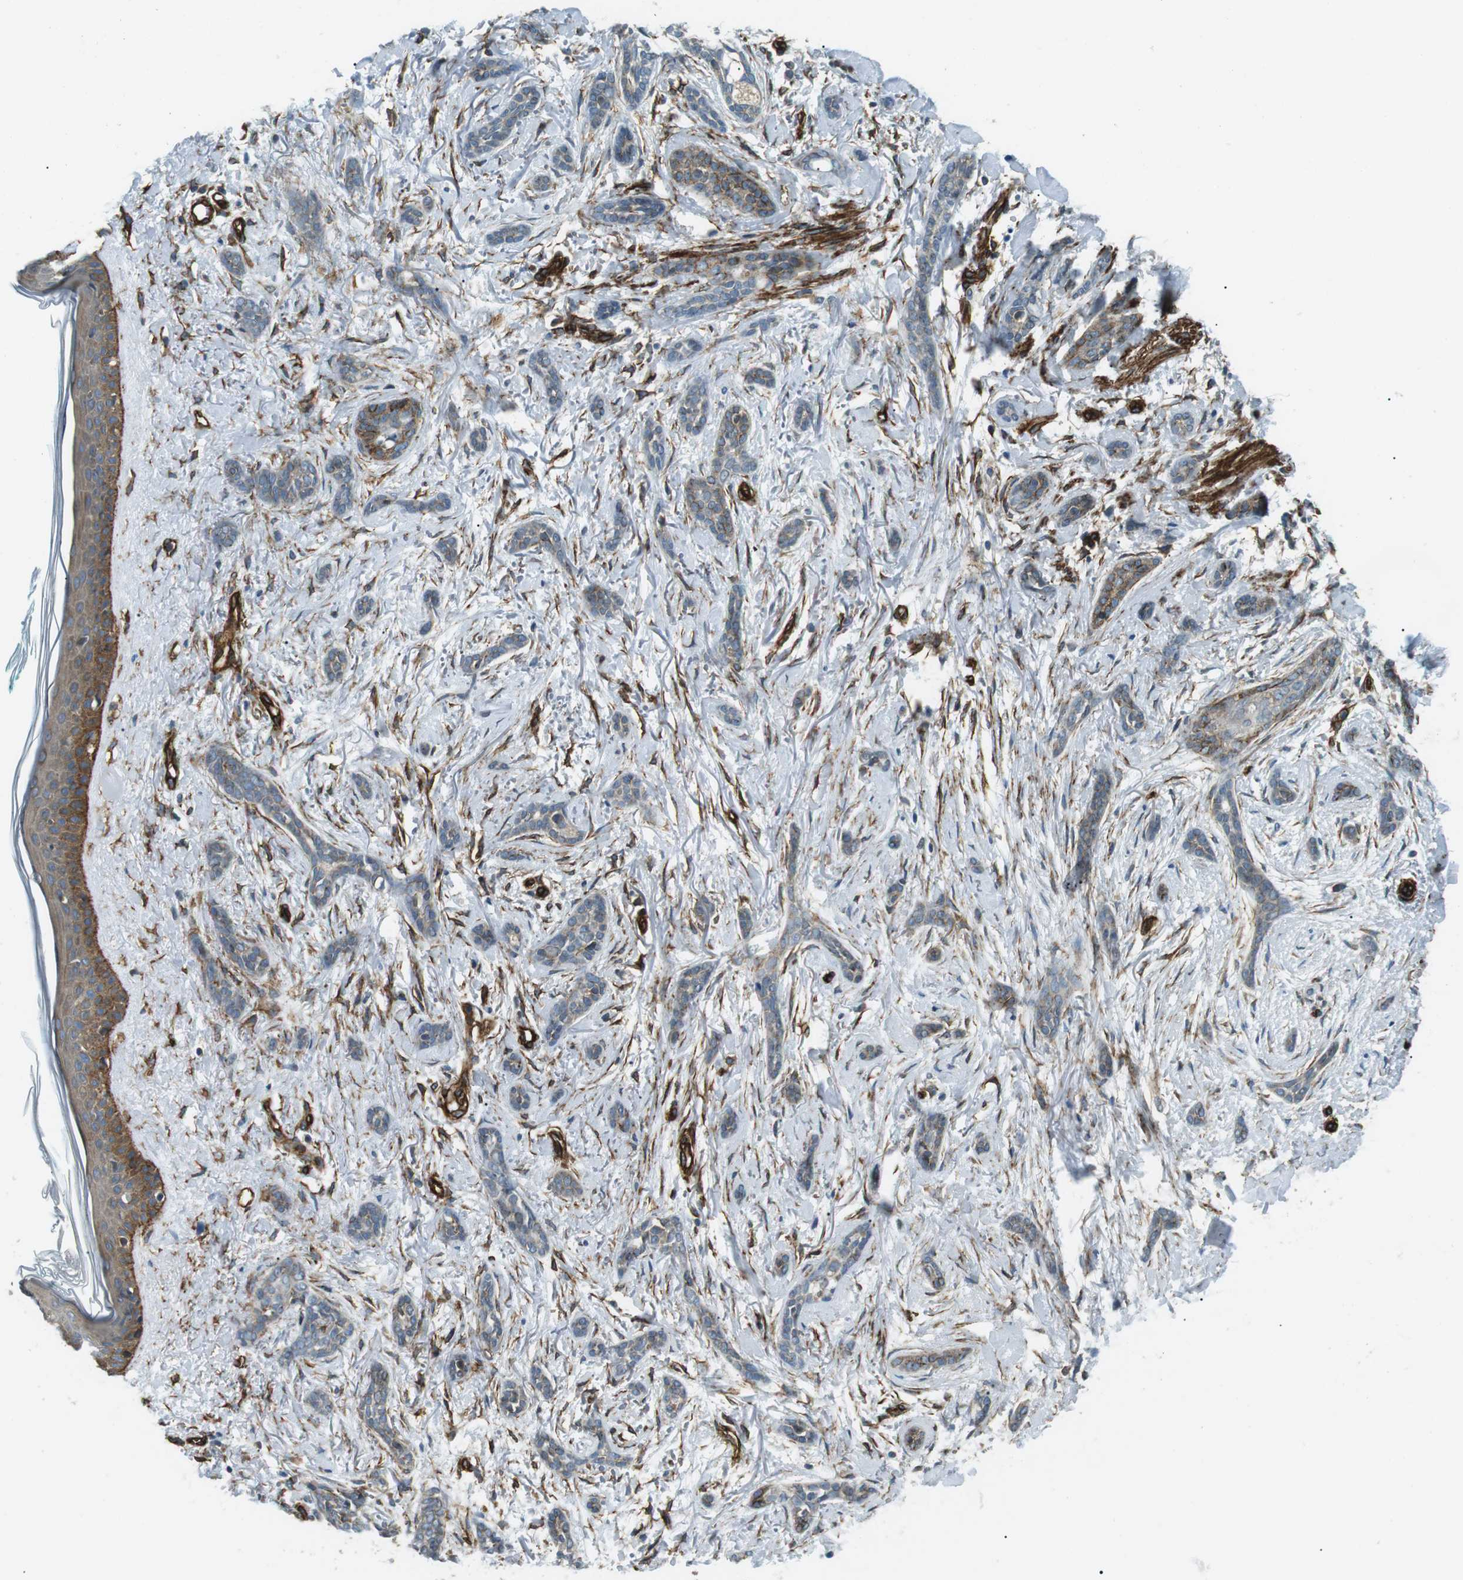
{"staining": {"intensity": "moderate", "quantity": "25%-75%", "location": "cytoplasmic/membranous"}, "tissue": "skin cancer", "cell_type": "Tumor cells", "image_type": "cancer", "snomed": [{"axis": "morphology", "description": "Basal cell carcinoma"}, {"axis": "morphology", "description": "Adnexal tumor, benign"}, {"axis": "topography", "description": "Skin"}], "caption": "Tumor cells demonstrate medium levels of moderate cytoplasmic/membranous positivity in approximately 25%-75% of cells in human skin cancer.", "gene": "ODR4", "patient": {"sex": "female", "age": 42}}